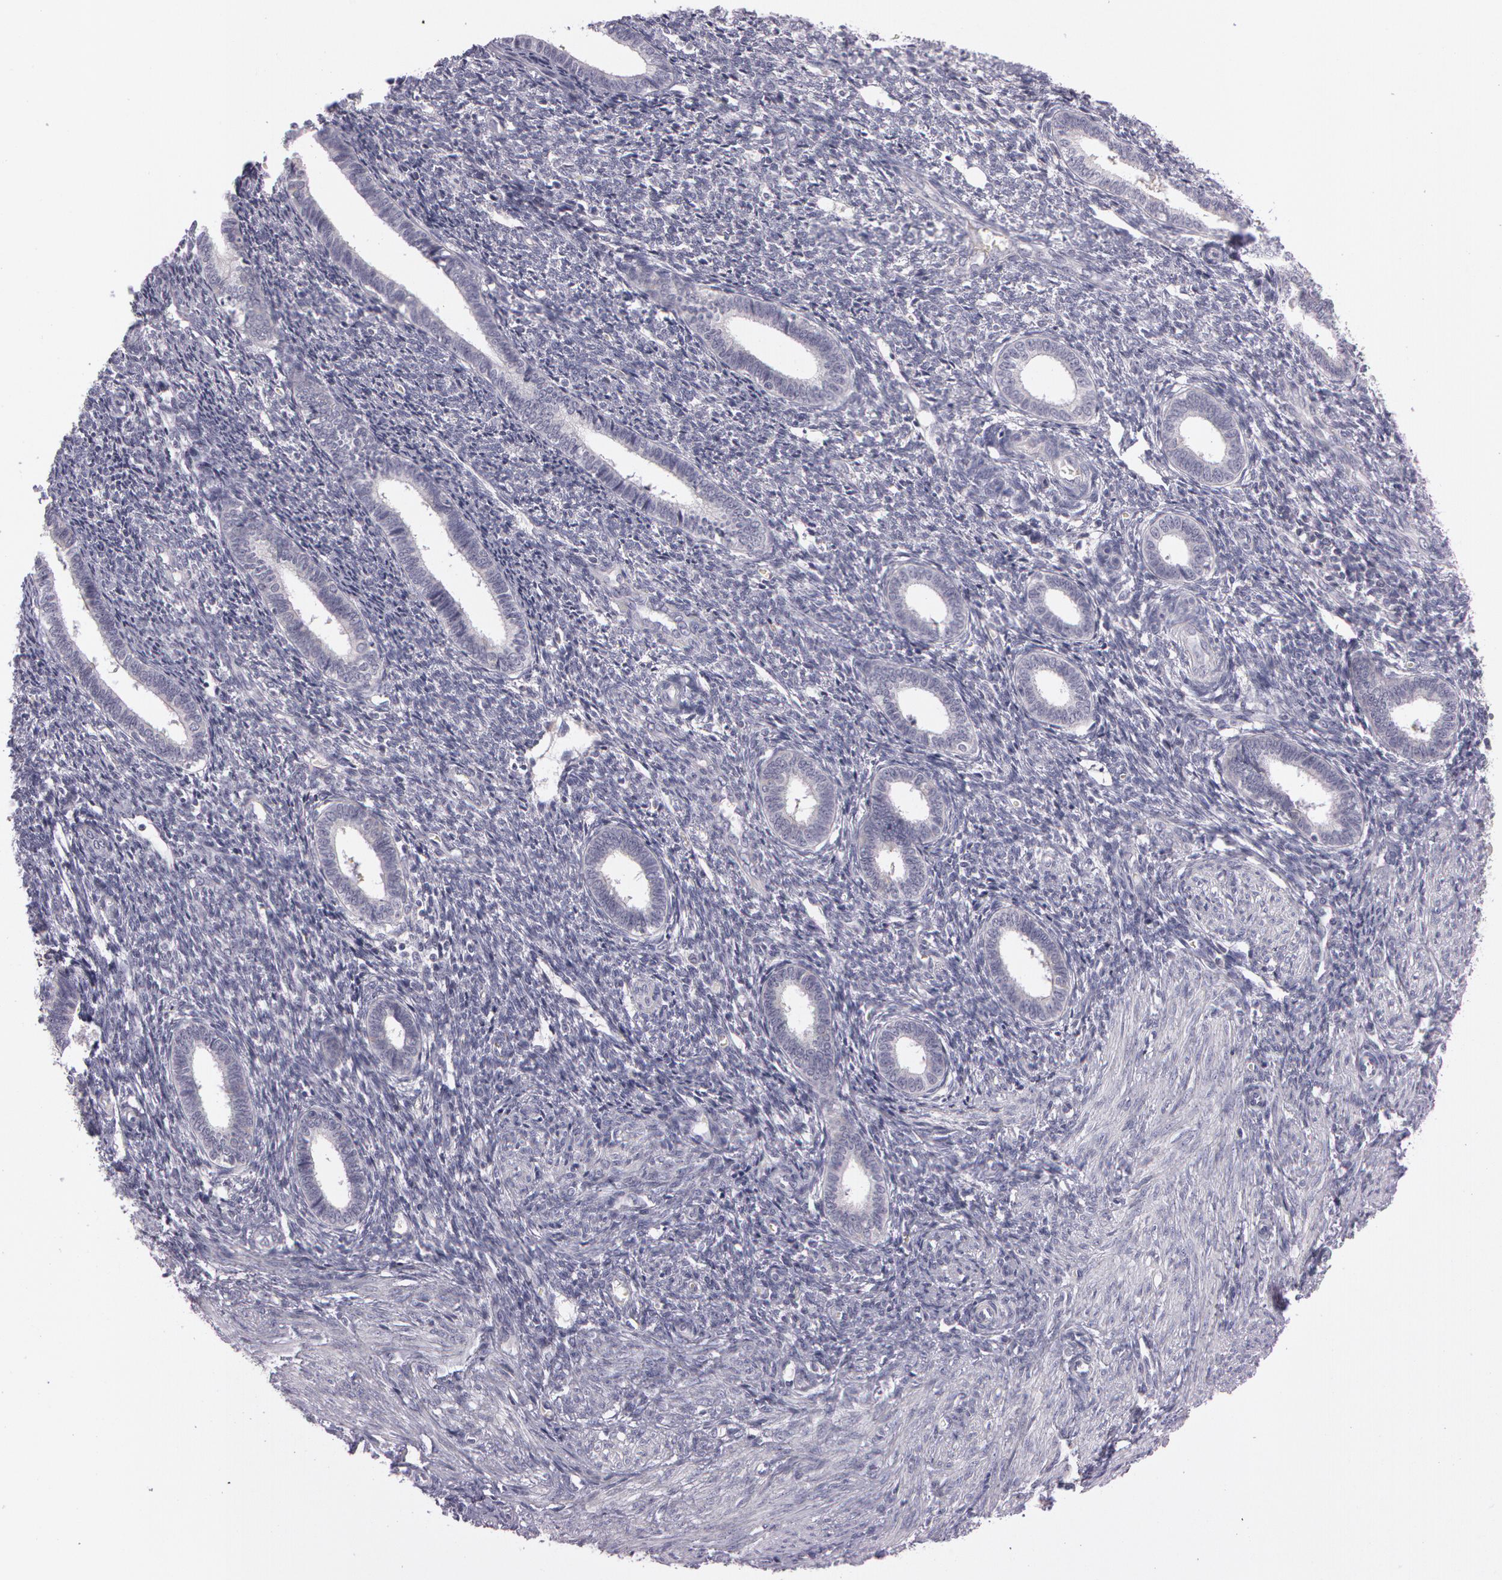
{"staining": {"intensity": "weak", "quantity": "25%-75%", "location": "cytoplasmic/membranous"}, "tissue": "endometrium", "cell_type": "Cells in endometrial stroma", "image_type": "normal", "snomed": [{"axis": "morphology", "description": "Normal tissue, NOS"}, {"axis": "topography", "description": "Endometrium"}], "caption": "Endometrium stained with DAB (3,3'-diaminobenzidine) IHC exhibits low levels of weak cytoplasmic/membranous staining in about 25%-75% of cells in endometrial stroma. The staining was performed using DAB (3,3'-diaminobenzidine) to visualize the protein expression in brown, while the nuclei were stained in blue with hematoxylin (Magnification: 20x).", "gene": "MXRA5", "patient": {"sex": "female", "age": 27}}